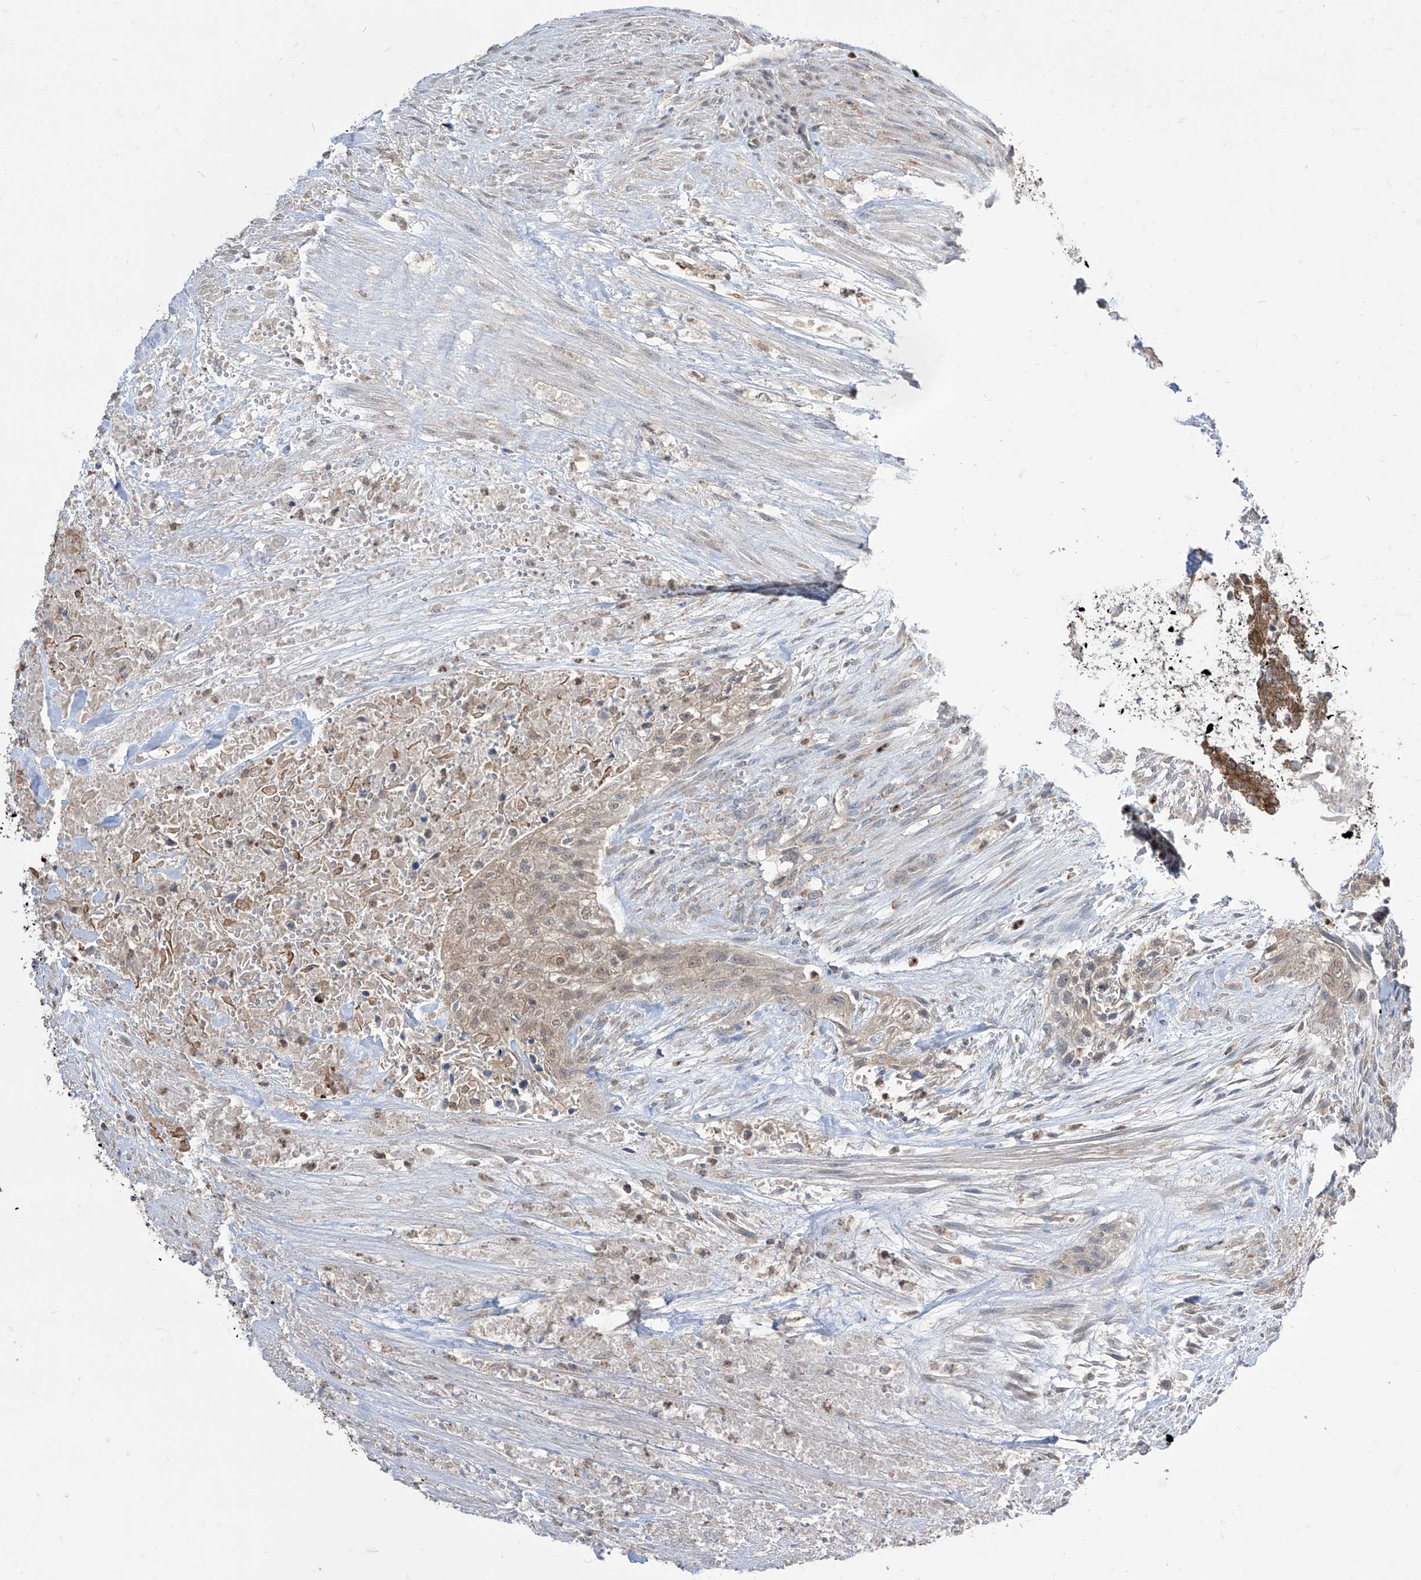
{"staining": {"intensity": "weak", "quantity": ">75%", "location": "cytoplasmic/membranous"}, "tissue": "urothelial cancer", "cell_type": "Tumor cells", "image_type": "cancer", "snomed": [{"axis": "morphology", "description": "Urothelial carcinoma, High grade"}, {"axis": "topography", "description": "Urinary bladder"}], "caption": "Immunohistochemical staining of human urothelial cancer demonstrates low levels of weak cytoplasmic/membranous expression in approximately >75% of tumor cells. (DAB = brown stain, brightfield microscopy at high magnification).", "gene": "BROX", "patient": {"sex": "male", "age": 35}}